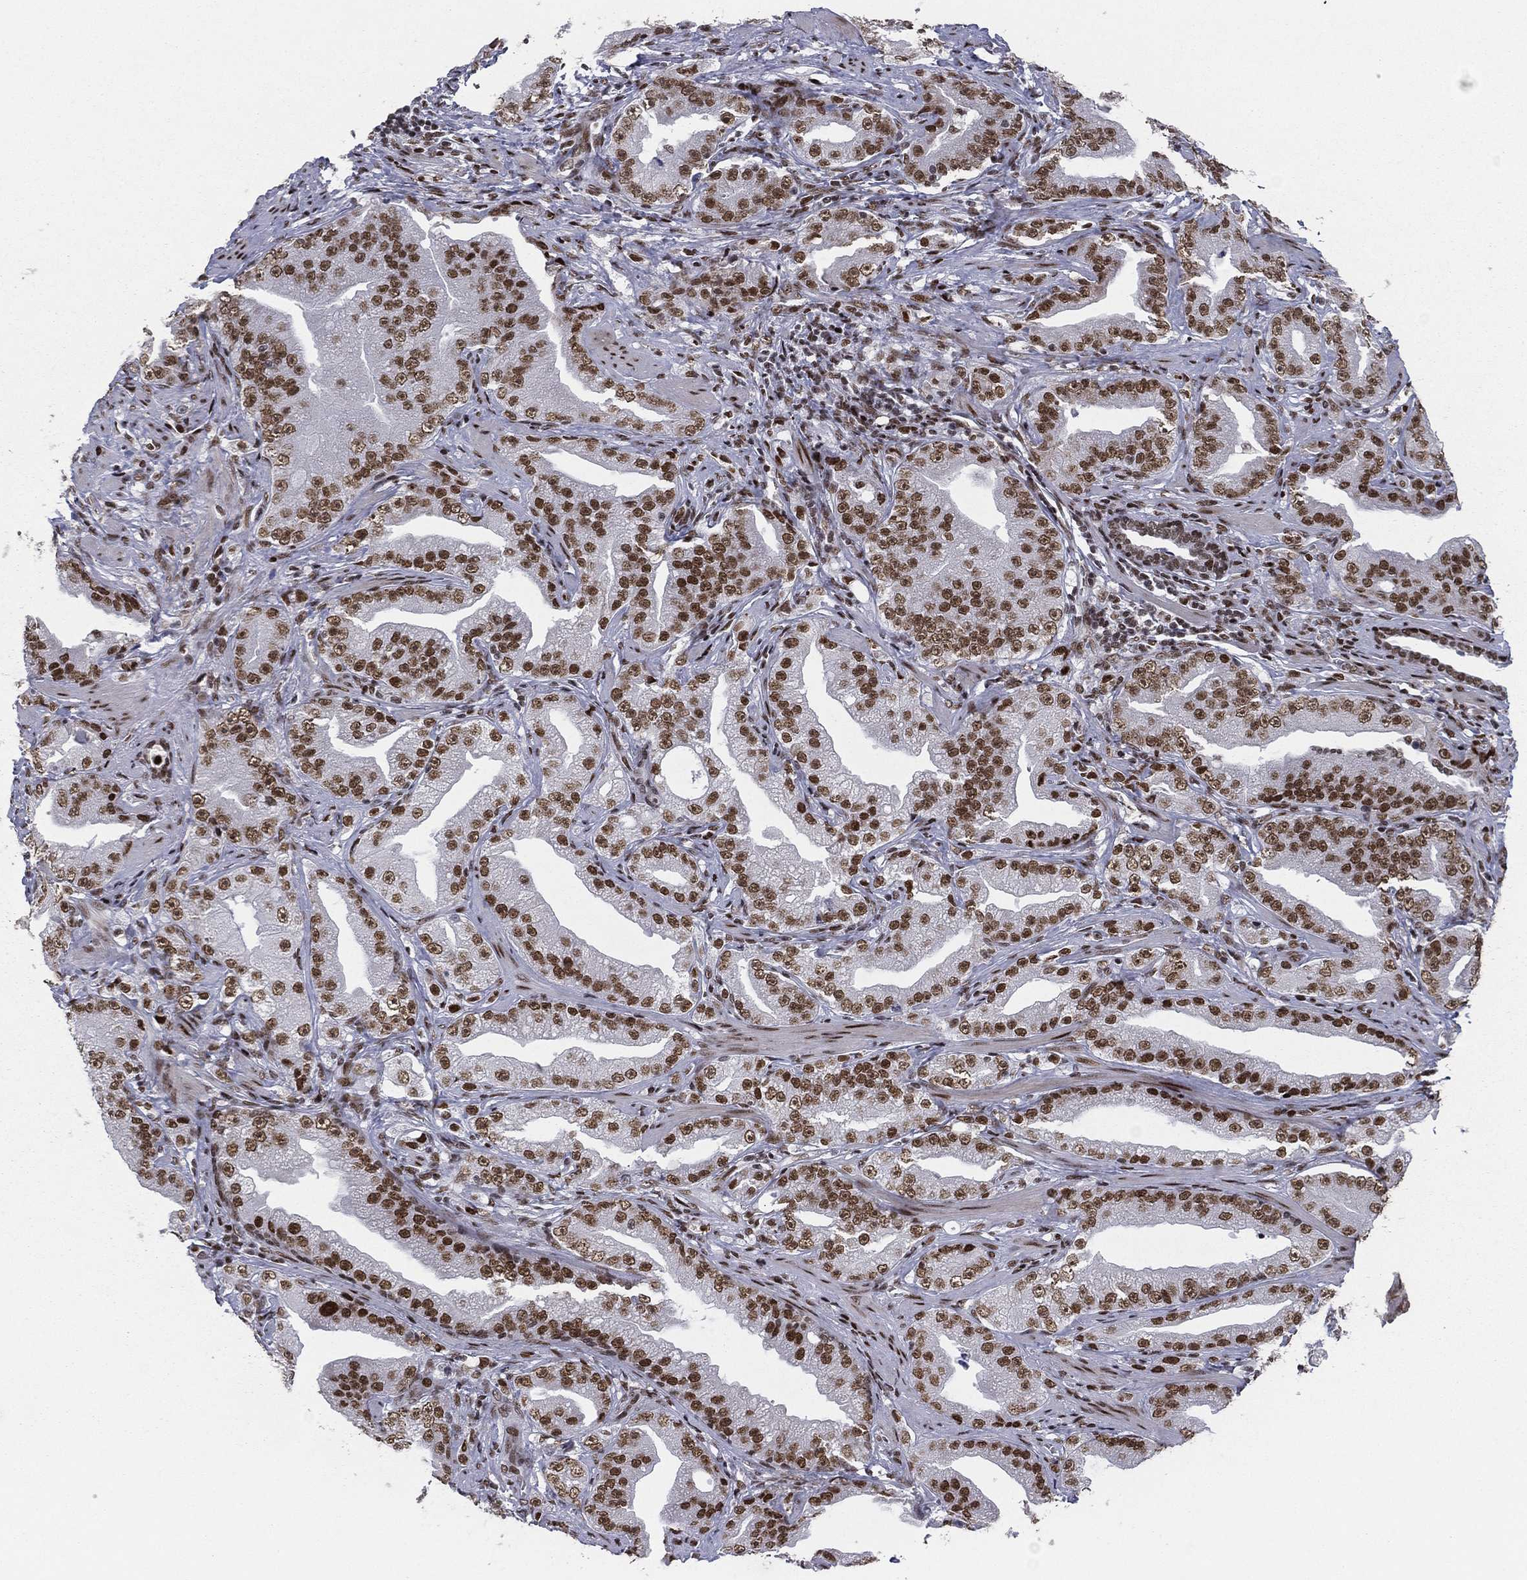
{"staining": {"intensity": "strong", "quantity": ">75%", "location": "nuclear"}, "tissue": "prostate cancer", "cell_type": "Tumor cells", "image_type": "cancer", "snomed": [{"axis": "morphology", "description": "Adenocarcinoma, Low grade"}, {"axis": "topography", "description": "Prostate"}], "caption": "A brown stain labels strong nuclear expression of a protein in adenocarcinoma (low-grade) (prostate) tumor cells.", "gene": "RTF1", "patient": {"sex": "male", "age": 62}}